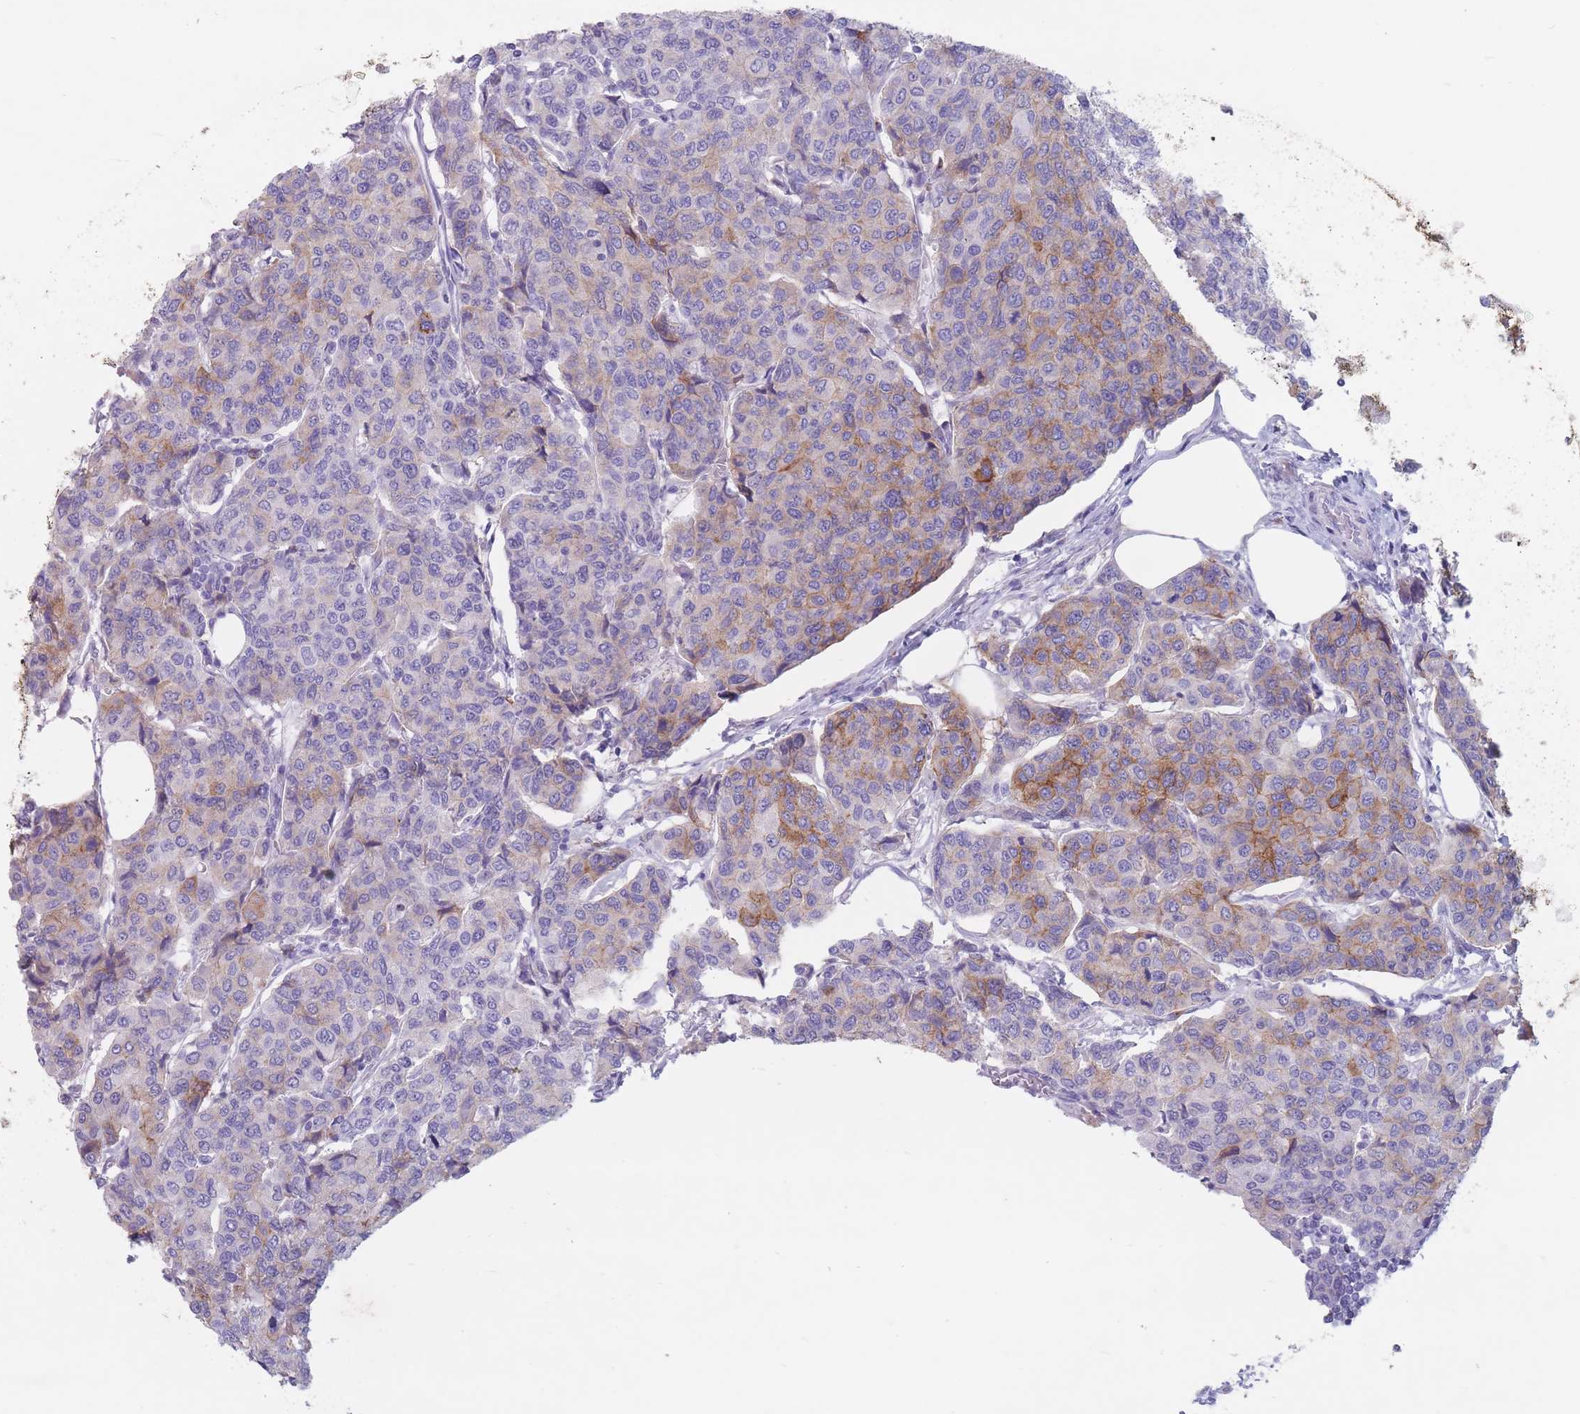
{"staining": {"intensity": "moderate", "quantity": "<25%", "location": "cytoplasmic/membranous"}, "tissue": "breast cancer", "cell_type": "Tumor cells", "image_type": "cancer", "snomed": [{"axis": "morphology", "description": "Duct carcinoma"}, {"axis": "topography", "description": "Breast"}], "caption": "This micrograph displays IHC staining of breast cancer (intraductal carcinoma), with low moderate cytoplasmic/membranous staining in approximately <25% of tumor cells.", "gene": "ST3GAL5", "patient": {"sex": "female", "age": 55}}